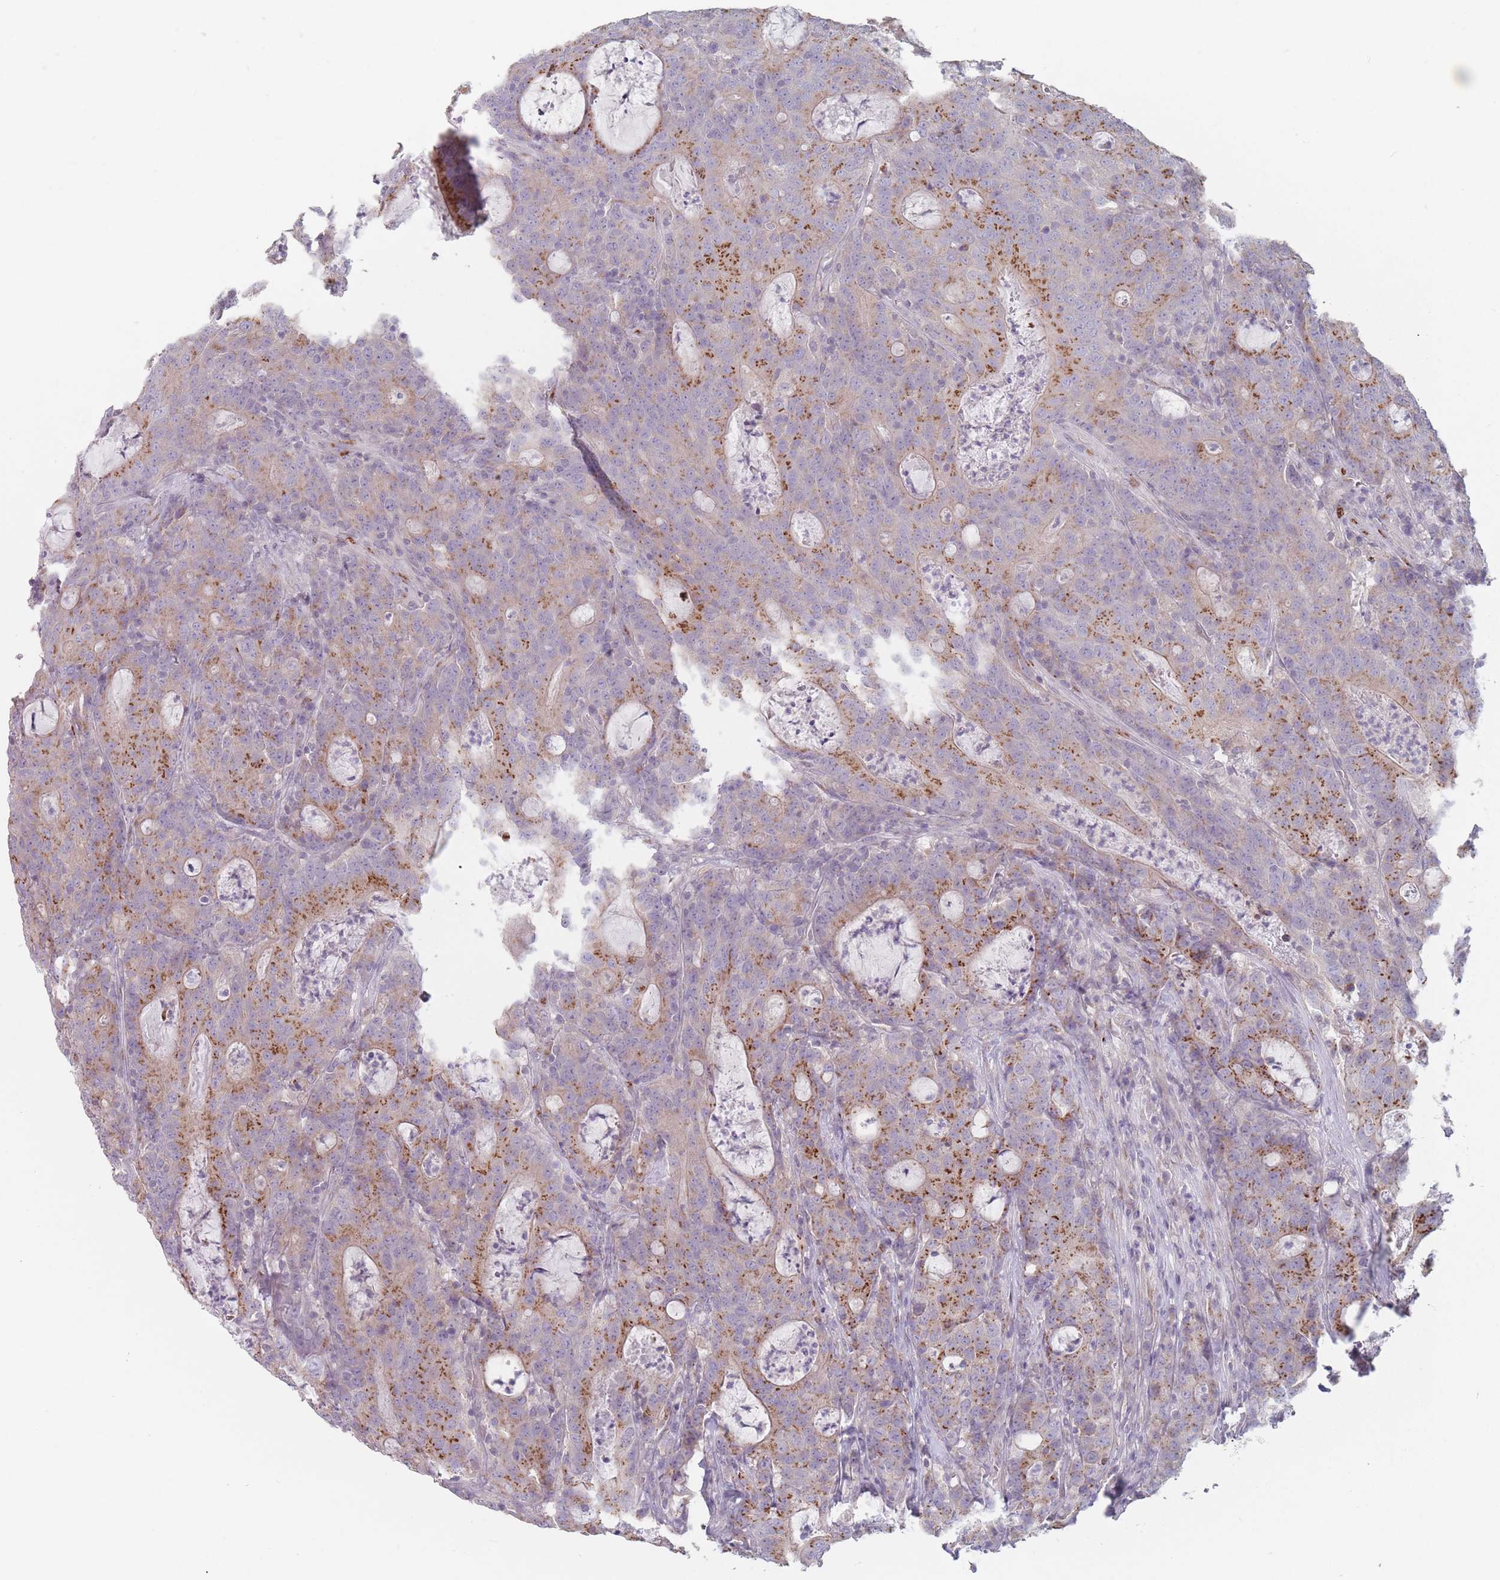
{"staining": {"intensity": "moderate", "quantity": "25%-75%", "location": "cytoplasmic/membranous"}, "tissue": "colorectal cancer", "cell_type": "Tumor cells", "image_type": "cancer", "snomed": [{"axis": "morphology", "description": "Adenocarcinoma, NOS"}, {"axis": "topography", "description": "Colon"}], "caption": "High-magnification brightfield microscopy of colorectal cancer stained with DAB (3,3'-diaminobenzidine) (brown) and counterstained with hematoxylin (blue). tumor cells exhibit moderate cytoplasmic/membranous expression is seen in about25%-75% of cells.", "gene": "AKAIN1", "patient": {"sex": "male", "age": 83}}